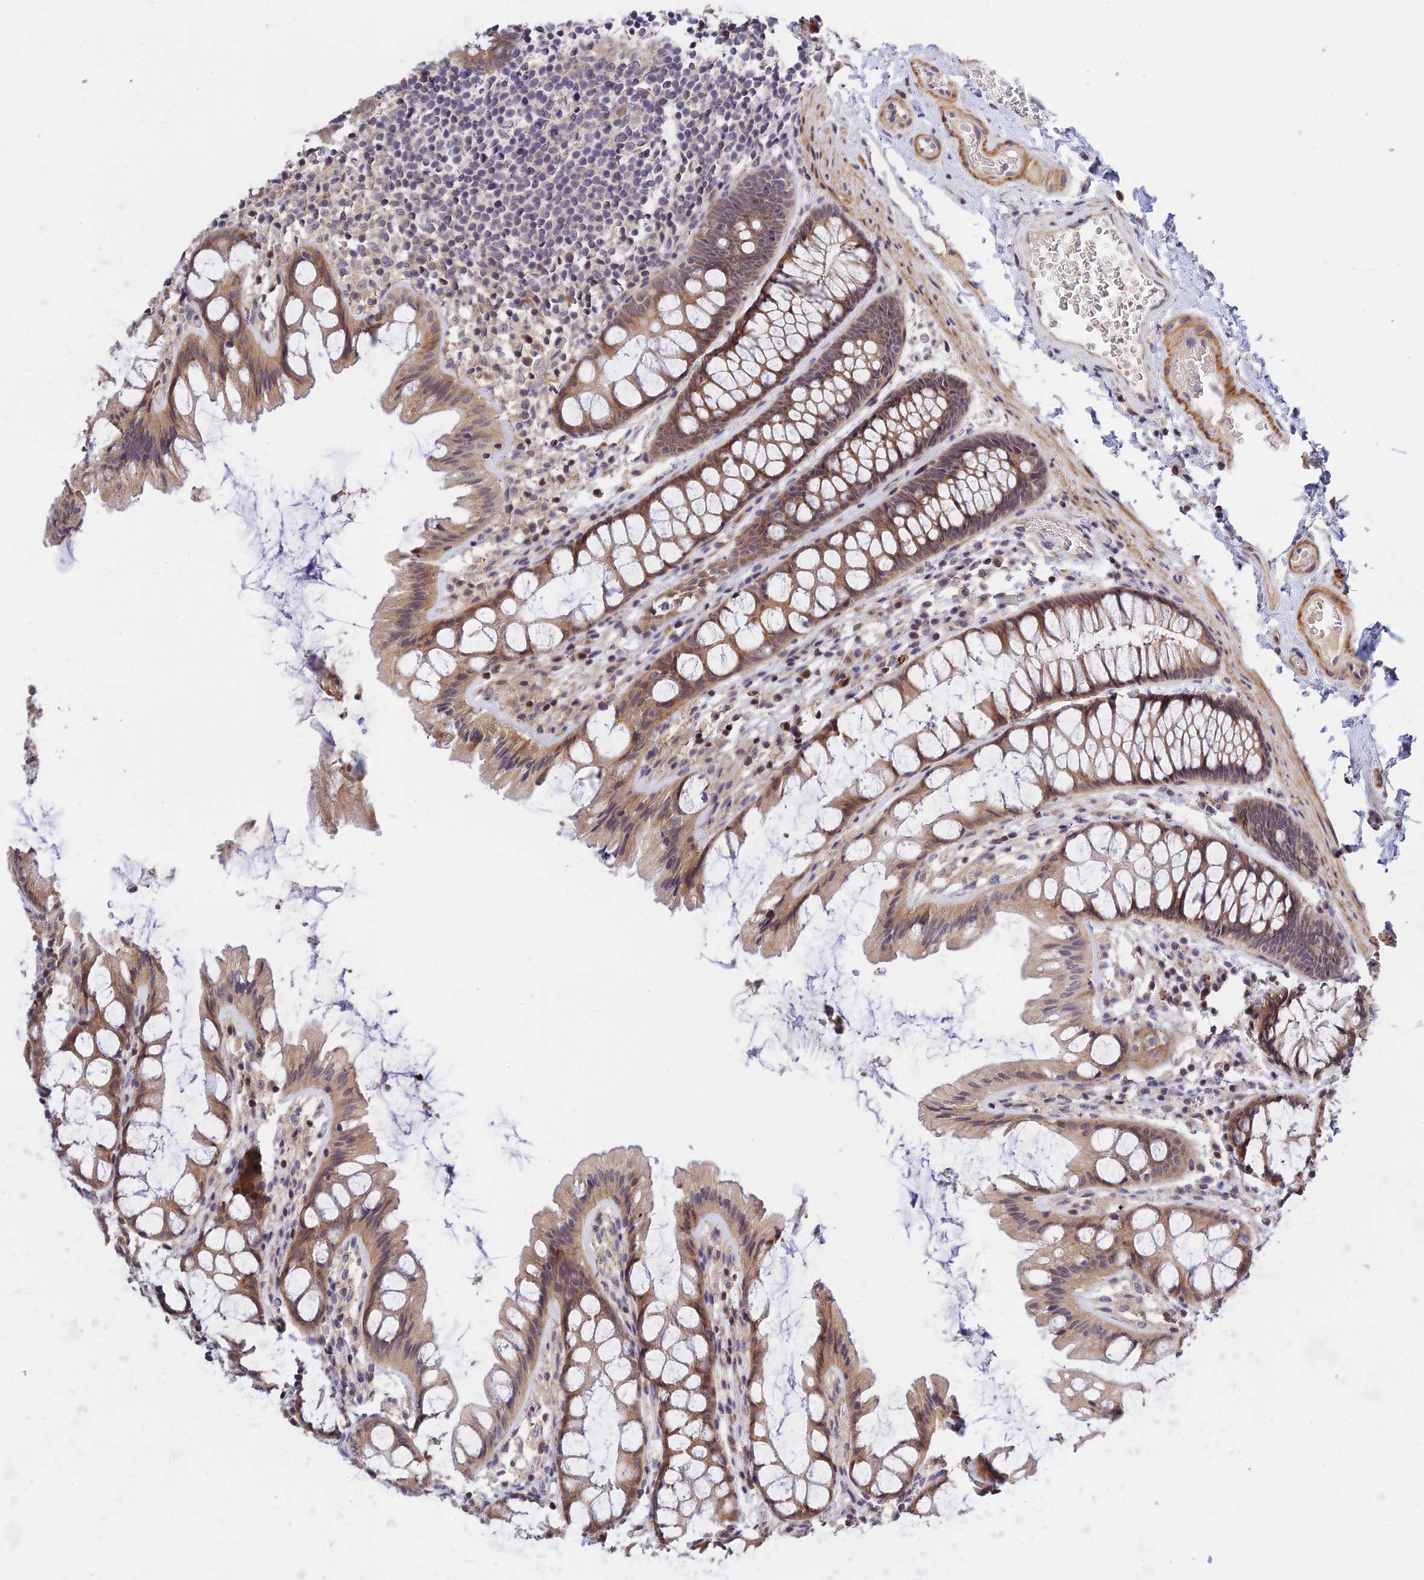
{"staining": {"intensity": "negative", "quantity": "none", "location": "none"}, "tissue": "colon", "cell_type": "Endothelial cells", "image_type": "normal", "snomed": [{"axis": "morphology", "description": "Normal tissue, NOS"}, {"axis": "topography", "description": "Colon"}], "caption": "Immunohistochemistry of normal human colon demonstrates no expression in endothelial cells.", "gene": "CWH43", "patient": {"sex": "male", "age": 47}}